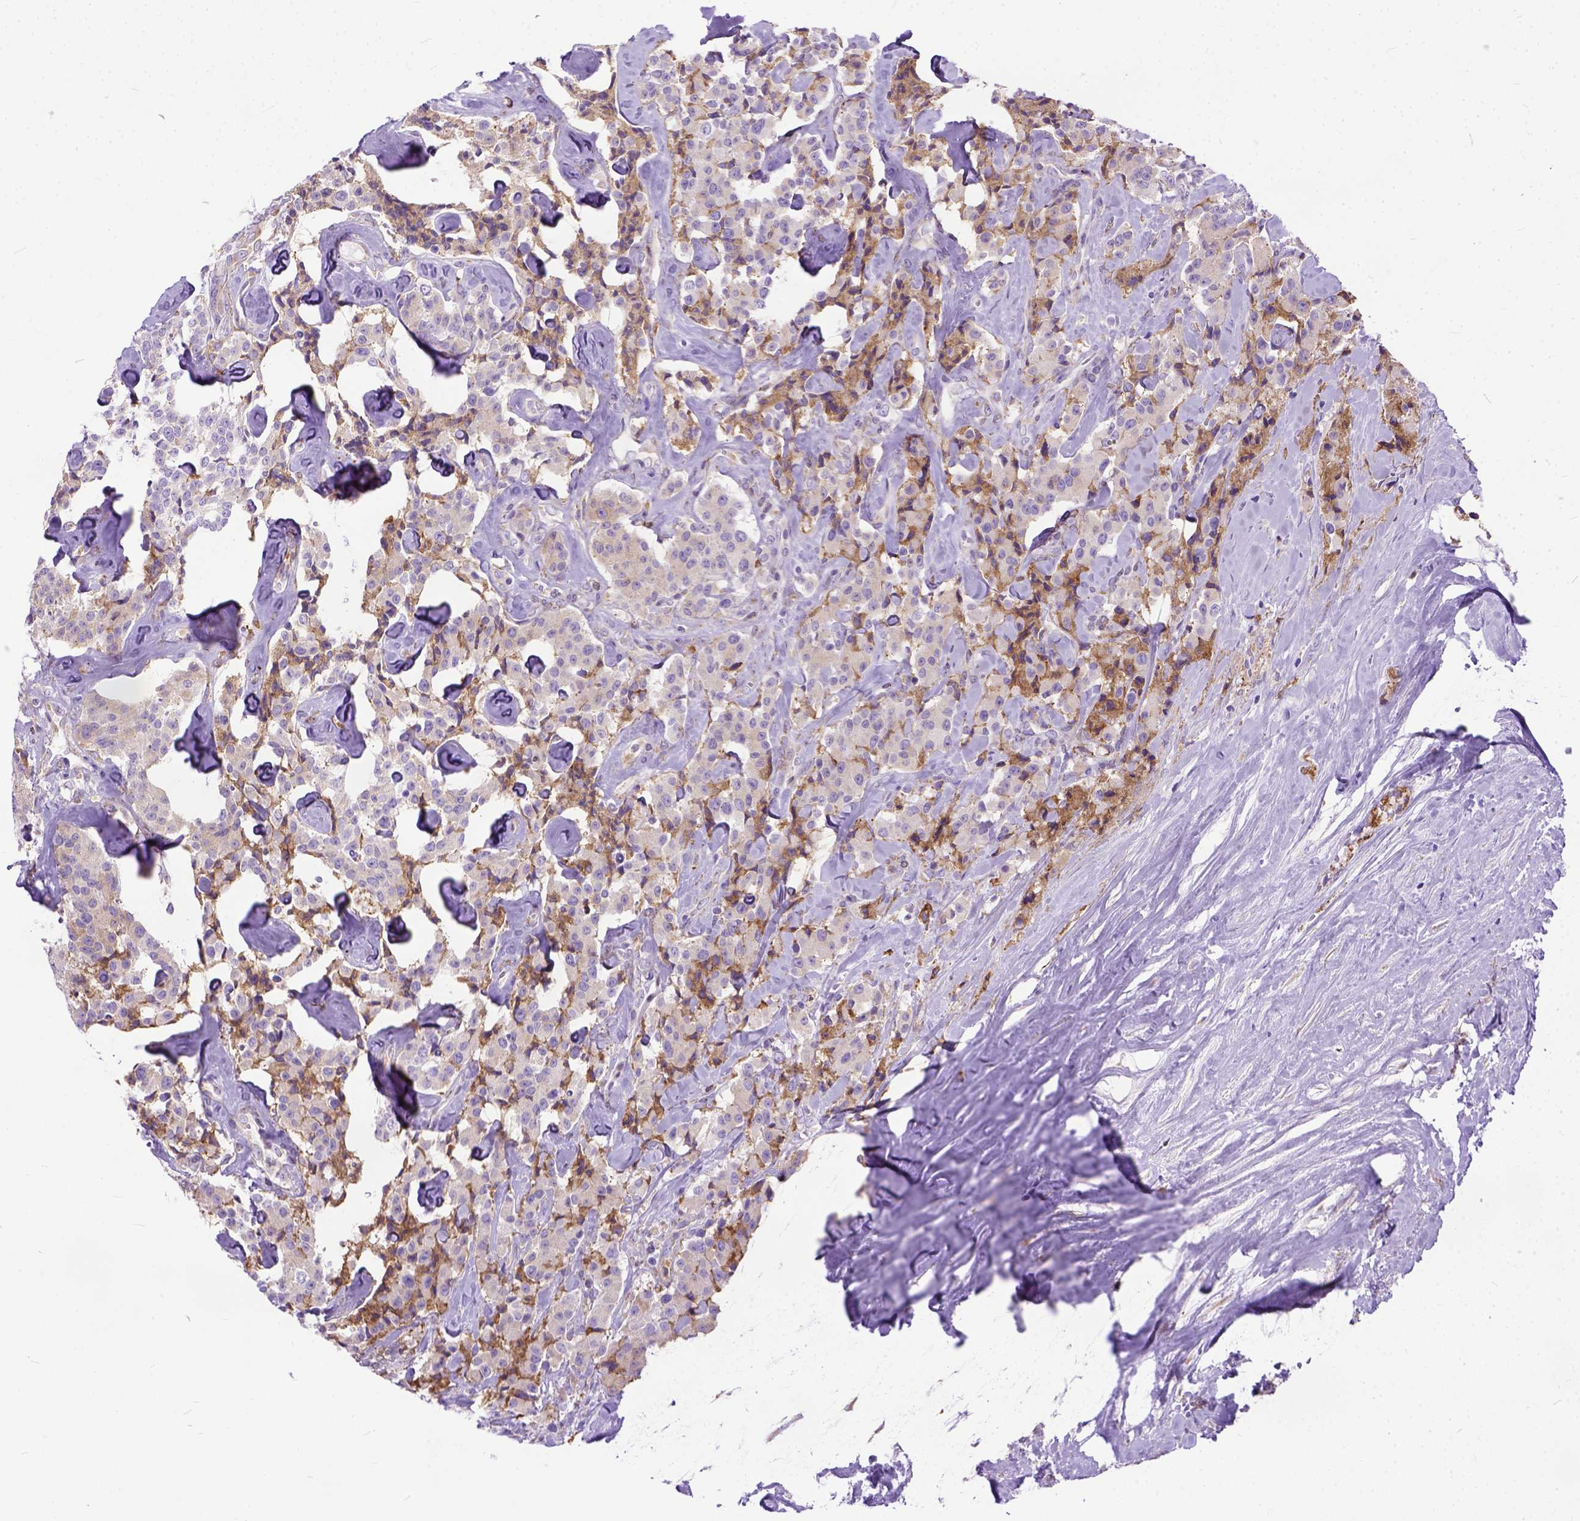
{"staining": {"intensity": "weak", "quantity": "25%-75%", "location": "cytoplasmic/membranous"}, "tissue": "carcinoid", "cell_type": "Tumor cells", "image_type": "cancer", "snomed": [{"axis": "morphology", "description": "Carcinoid, malignant, NOS"}, {"axis": "topography", "description": "Pancreas"}], "caption": "IHC staining of carcinoid, which exhibits low levels of weak cytoplasmic/membranous expression in approximately 25%-75% of tumor cells indicating weak cytoplasmic/membranous protein positivity. The staining was performed using DAB (3,3'-diaminobenzidine) (brown) for protein detection and nuclei were counterstained in hematoxylin (blue).", "gene": "PLK4", "patient": {"sex": "male", "age": 41}}